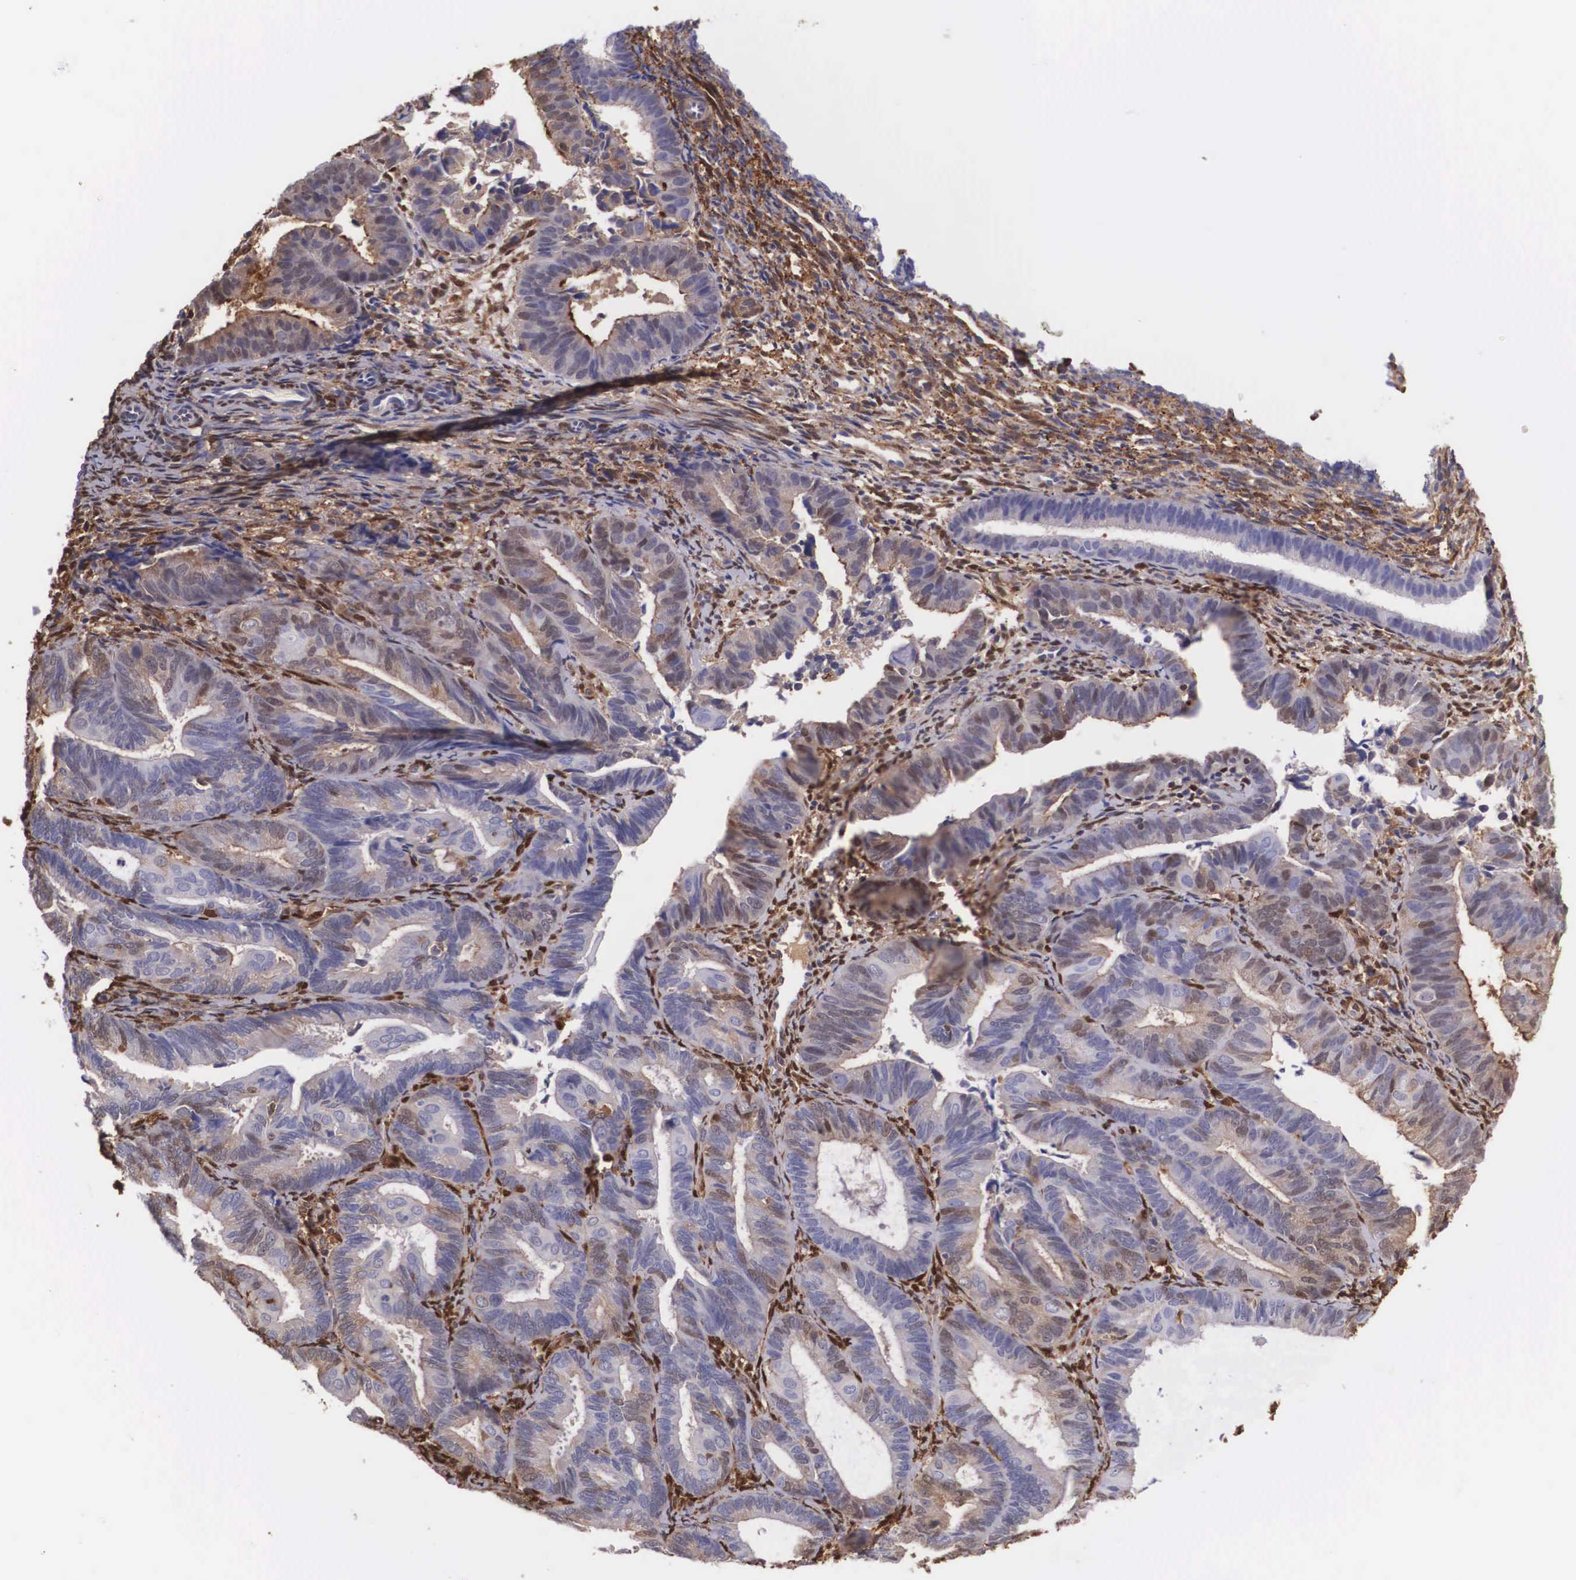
{"staining": {"intensity": "negative", "quantity": "none", "location": "none"}, "tissue": "endometrial cancer", "cell_type": "Tumor cells", "image_type": "cancer", "snomed": [{"axis": "morphology", "description": "Adenocarcinoma, NOS"}, {"axis": "topography", "description": "Endometrium"}], "caption": "An immunohistochemistry histopathology image of endometrial cancer is shown. There is no staining in tumor cells of endometrial cancer.", "gene": "LGALS1", "patient": {"sex": "female", "age": 63}}